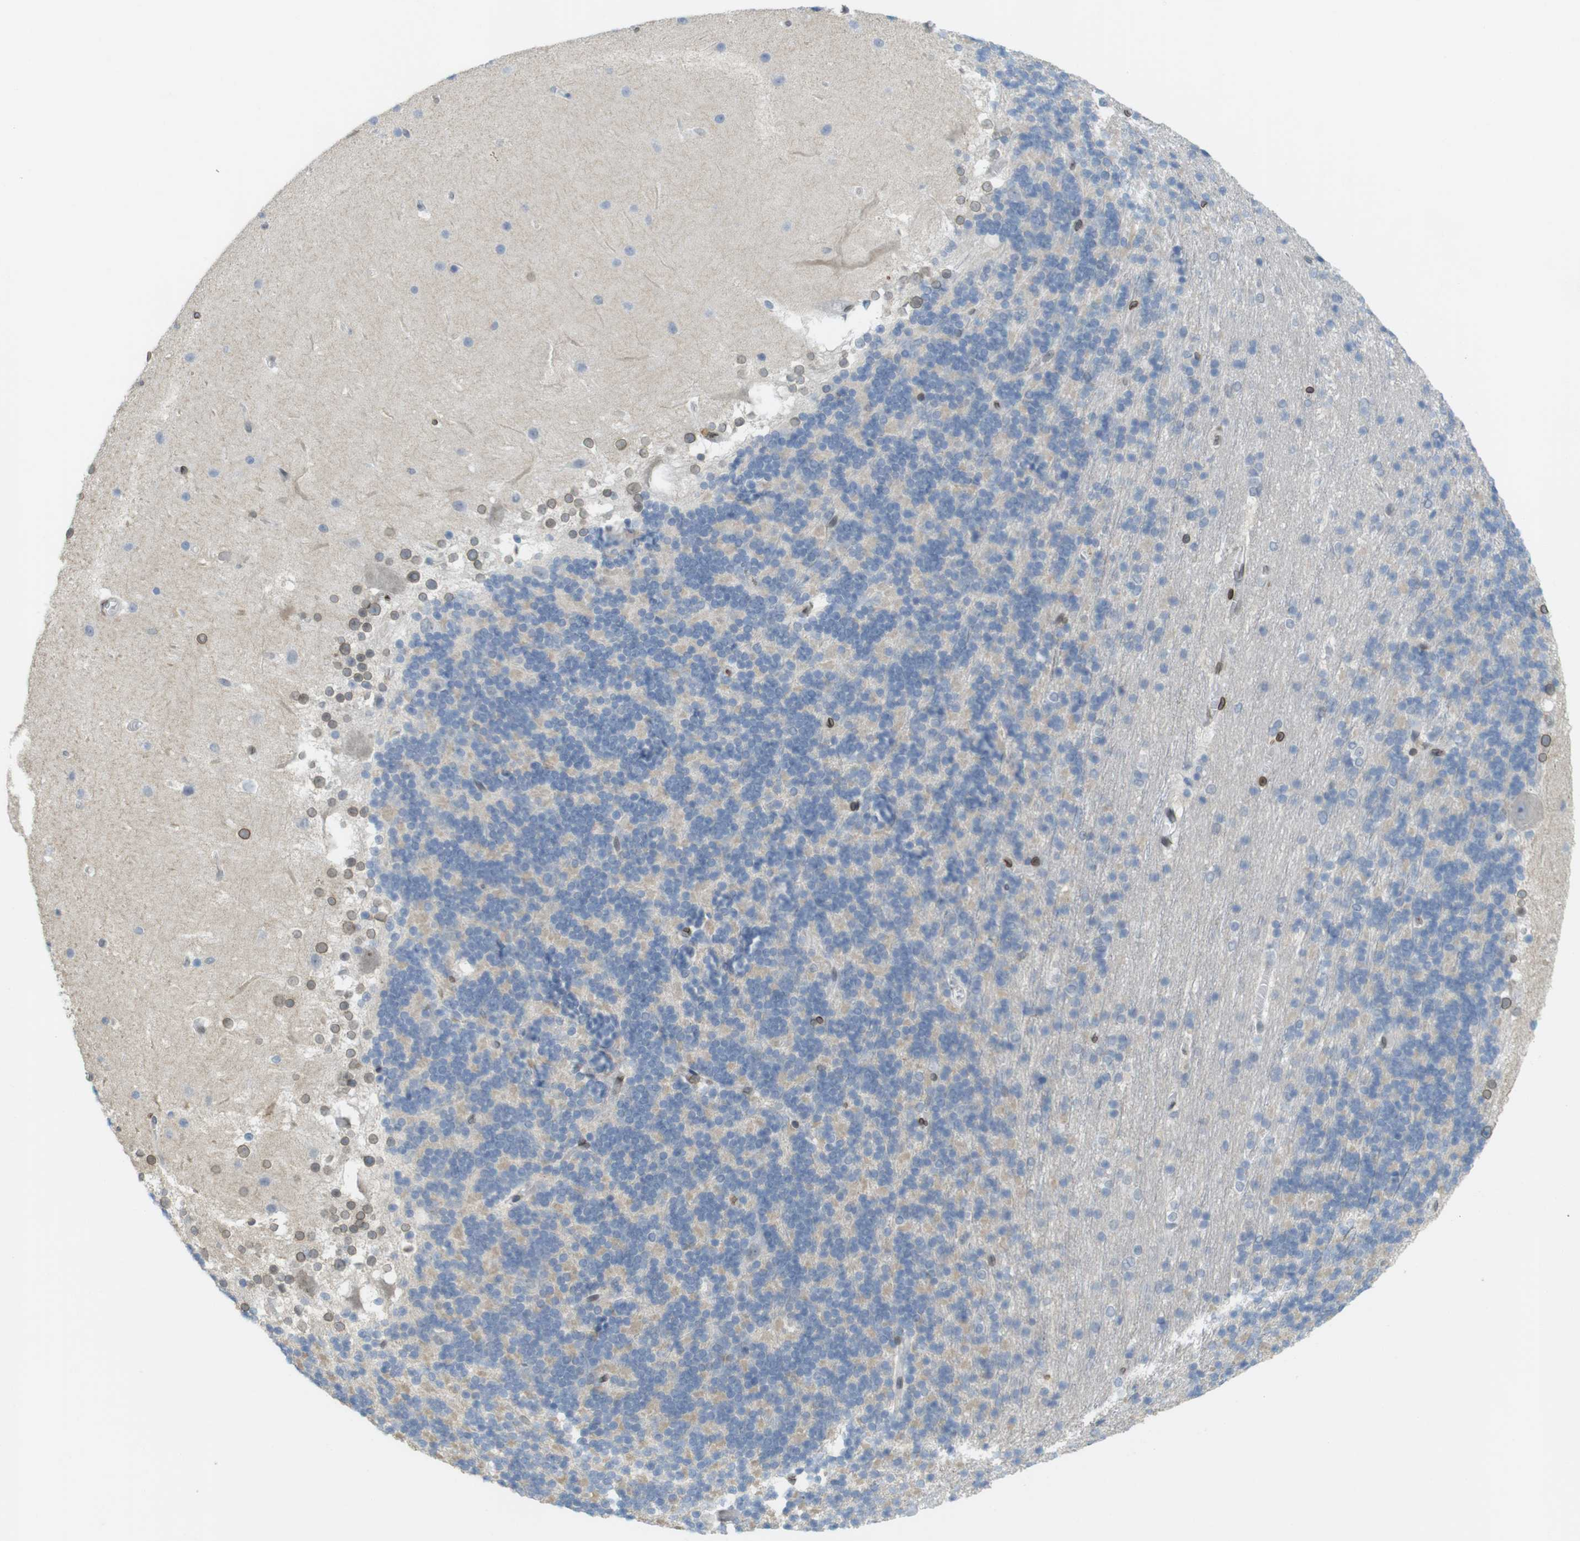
{"staining": {"intensity": "negative", "quantity": "none", "location": "none"}, "tissue": "cerebellum", "cell_type": "Cells in granular layer", "image_type": "normal", "snomed": [{"axis": "morphology", "description": "Normal tissue, NOS"}, {"axis": "topography", "description": "Cerebellum"}], "caption": "Immunohistochemistry (IHC) histopathology image of unremarkable cerebellum stained for a protein (brown), which displays no staining in cells in granular layer.", "gene": "ARL6IP6", "patient": {"sex": "female", "age": 19}}